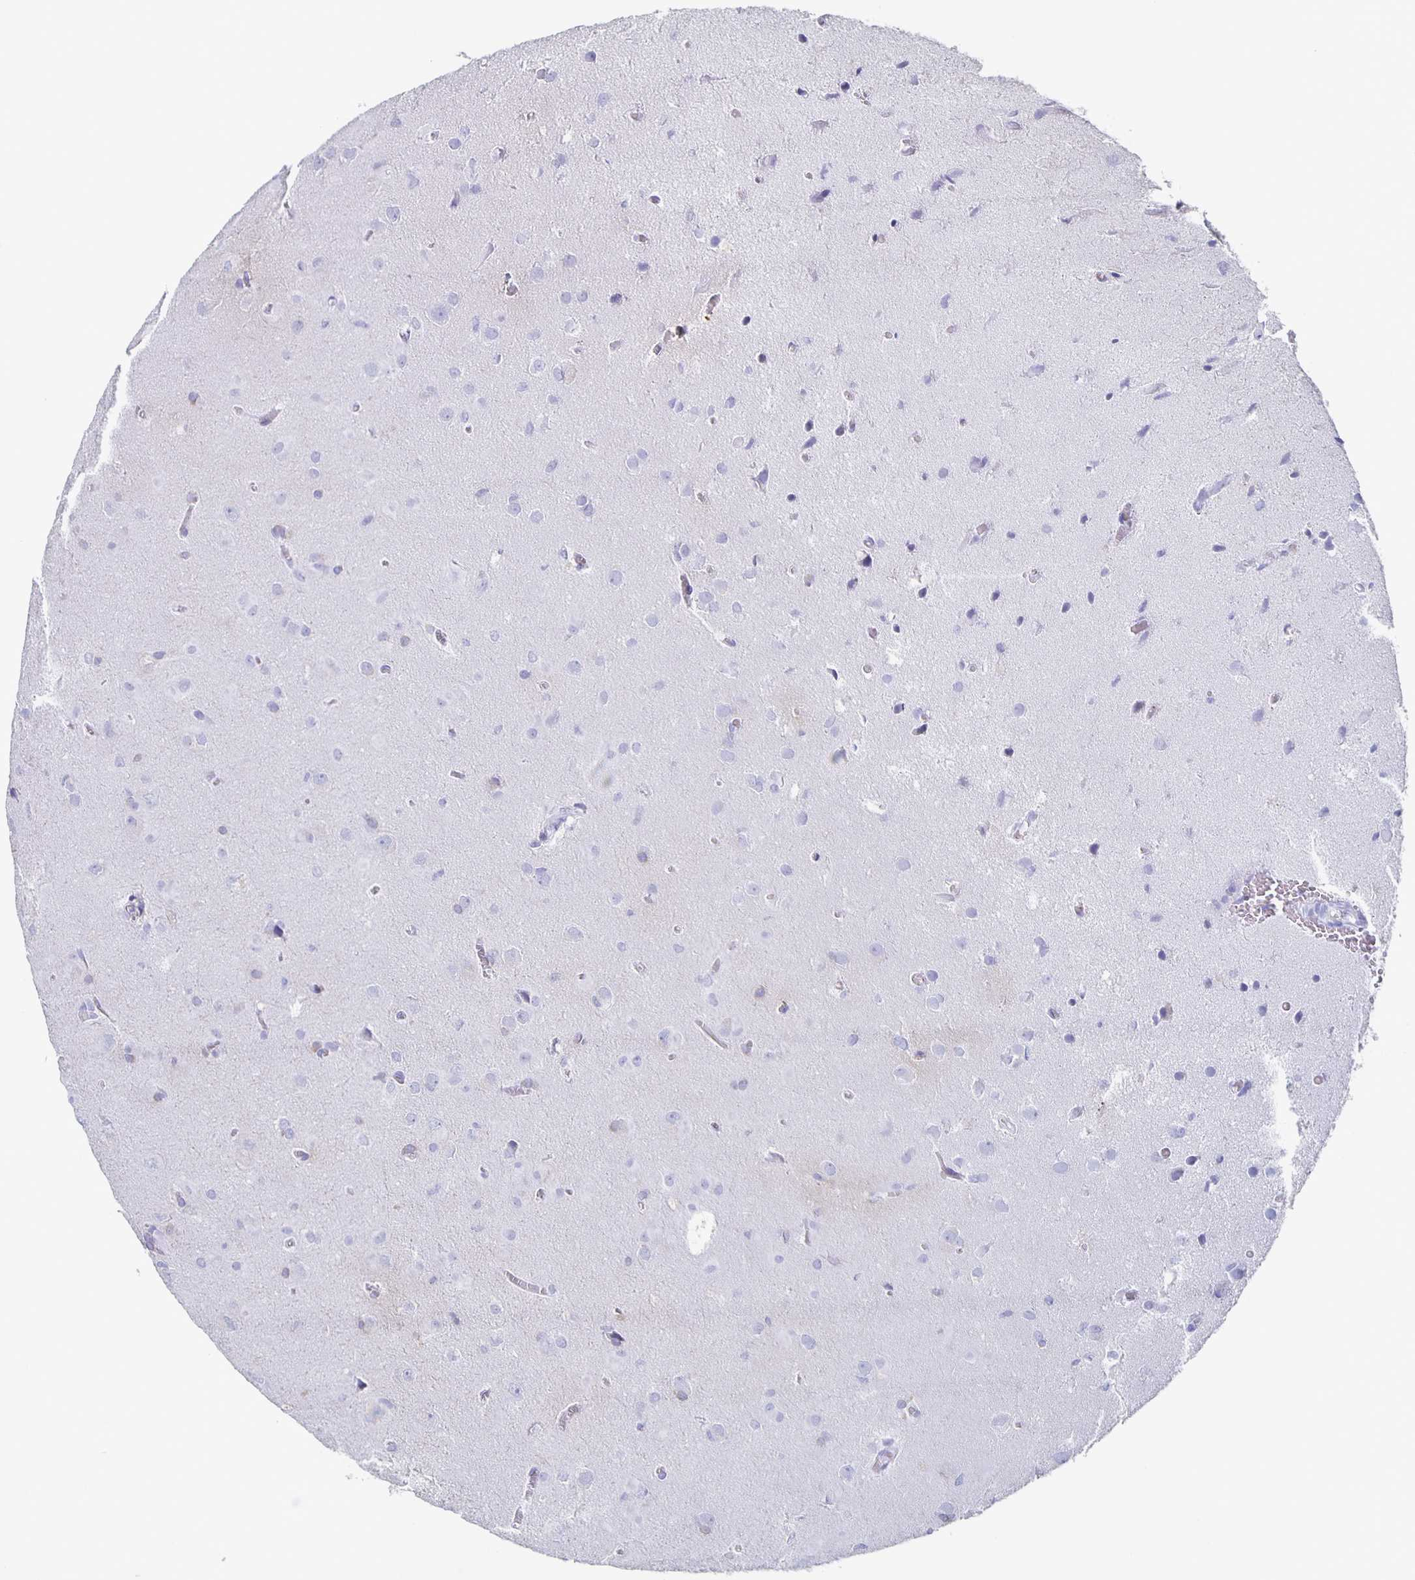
{"staining": {"intensity": "negative", "quantity": "none", "location": "none"}, "tissue": "glioma", "cell_type": "Tumor cells", "image_type": "cancer", "snomed": [{"axis": "morphology", "description": "Glioma, malignant, Low grade"}, {"axis": "topography", "description": "Brain"}], "caption": "Histopathology image shows no protein positivity in tumor cells of malignant glioma (low-grade) tissue.", "gene": "FGA", "patient": {"sex": "male", "age": 58}}